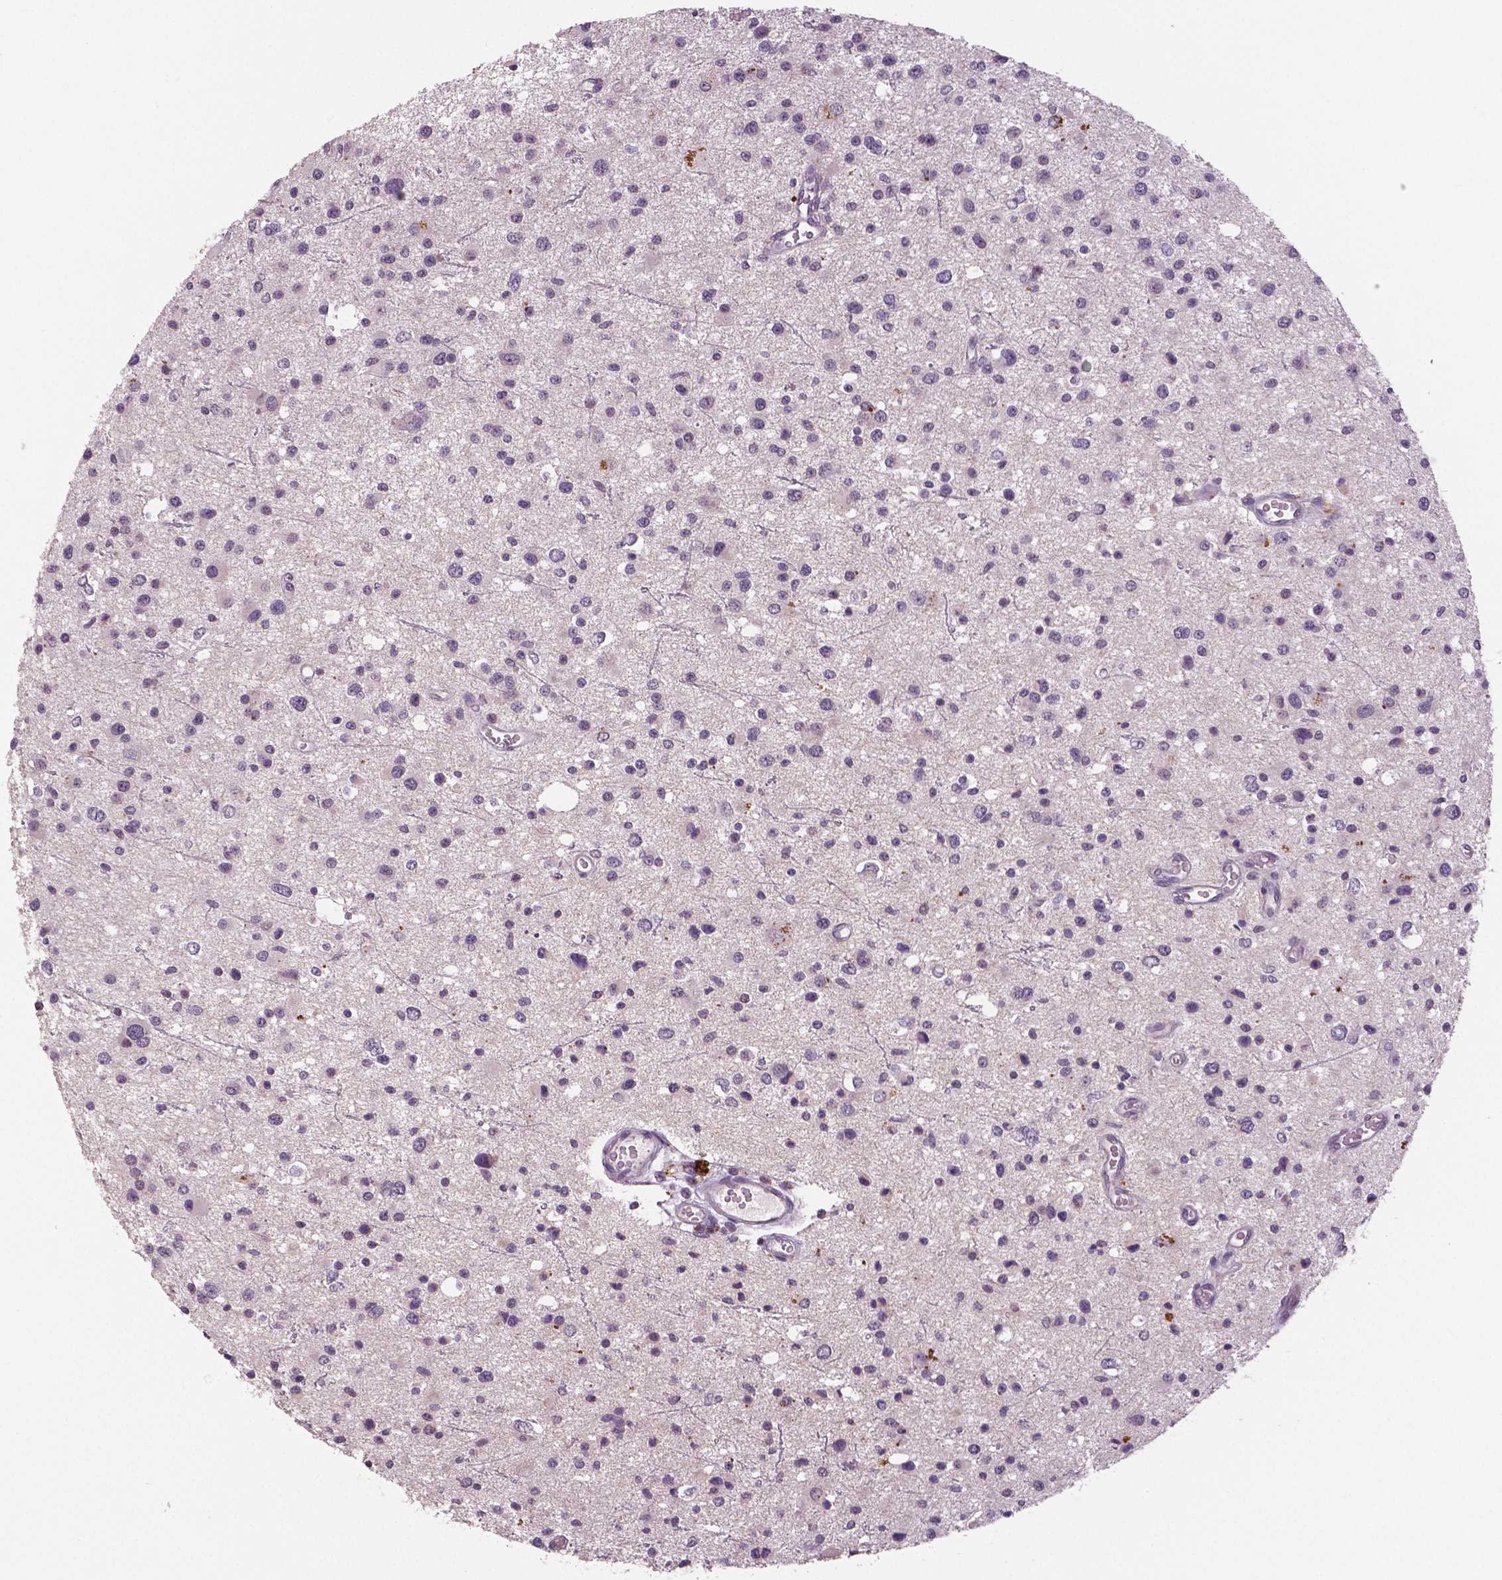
{"staining": {"intensity": "negative", "quantity": "none", "location": "none"}, "tissue": "glioma", "cell_type": "Tumor cells", "image_type": "cancer", "snomed": [{"axis": "morphology", "description": "Glioma, malignant, Low grade"}, {"axis": "topography", "description": "Brain"}], "caption": "High magnification brightfield microscopy of glioma stained with DAB (brown) and counterstained with hematoxylin (blue): tumor cells show no significant staining. (Immunohistochemistry (ihc), brightfield microscopy, high magnification).", "gene": "MKI67", "patient": {"sex": "male", "age": 43}}